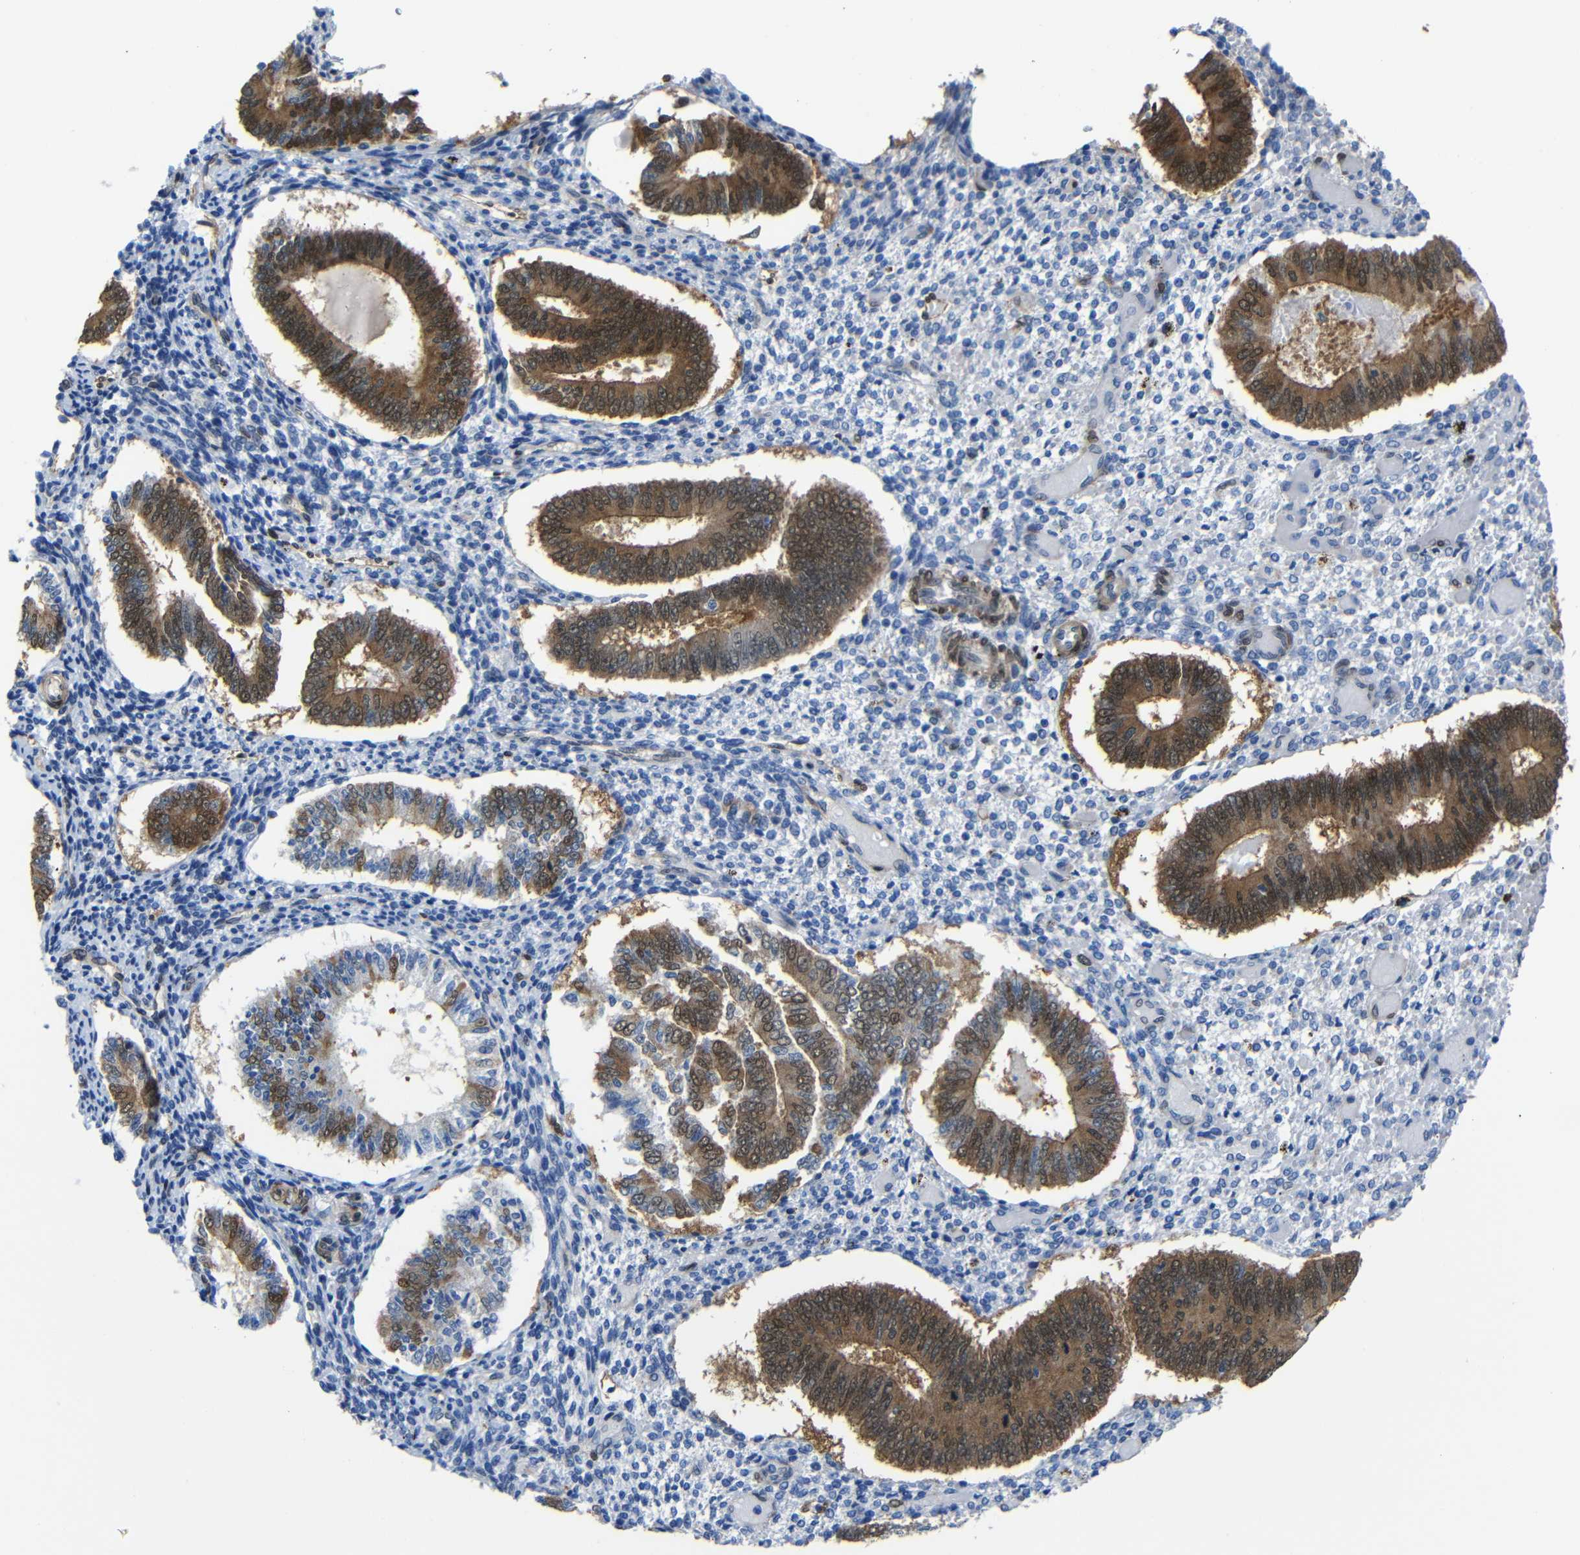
{"staining": {"intensity": "negative", "quantity": "none", "location": "none"}, "tissue": "endometrium", "cell_type": "Cells in endometrial stroma", "image_type": "normal", "snomed": [{"axis": "morphology", "description": "Normal tissue, NOS"}, {"axis": "topography", "description": "Endometrium"}], "caption": "Immunohistochemical staining of normal endometrium demonstrates no significant positivity in cells in endometrial stroma.", "gene": "YAP1", "patient": {"sex": "female", "age": 42}}